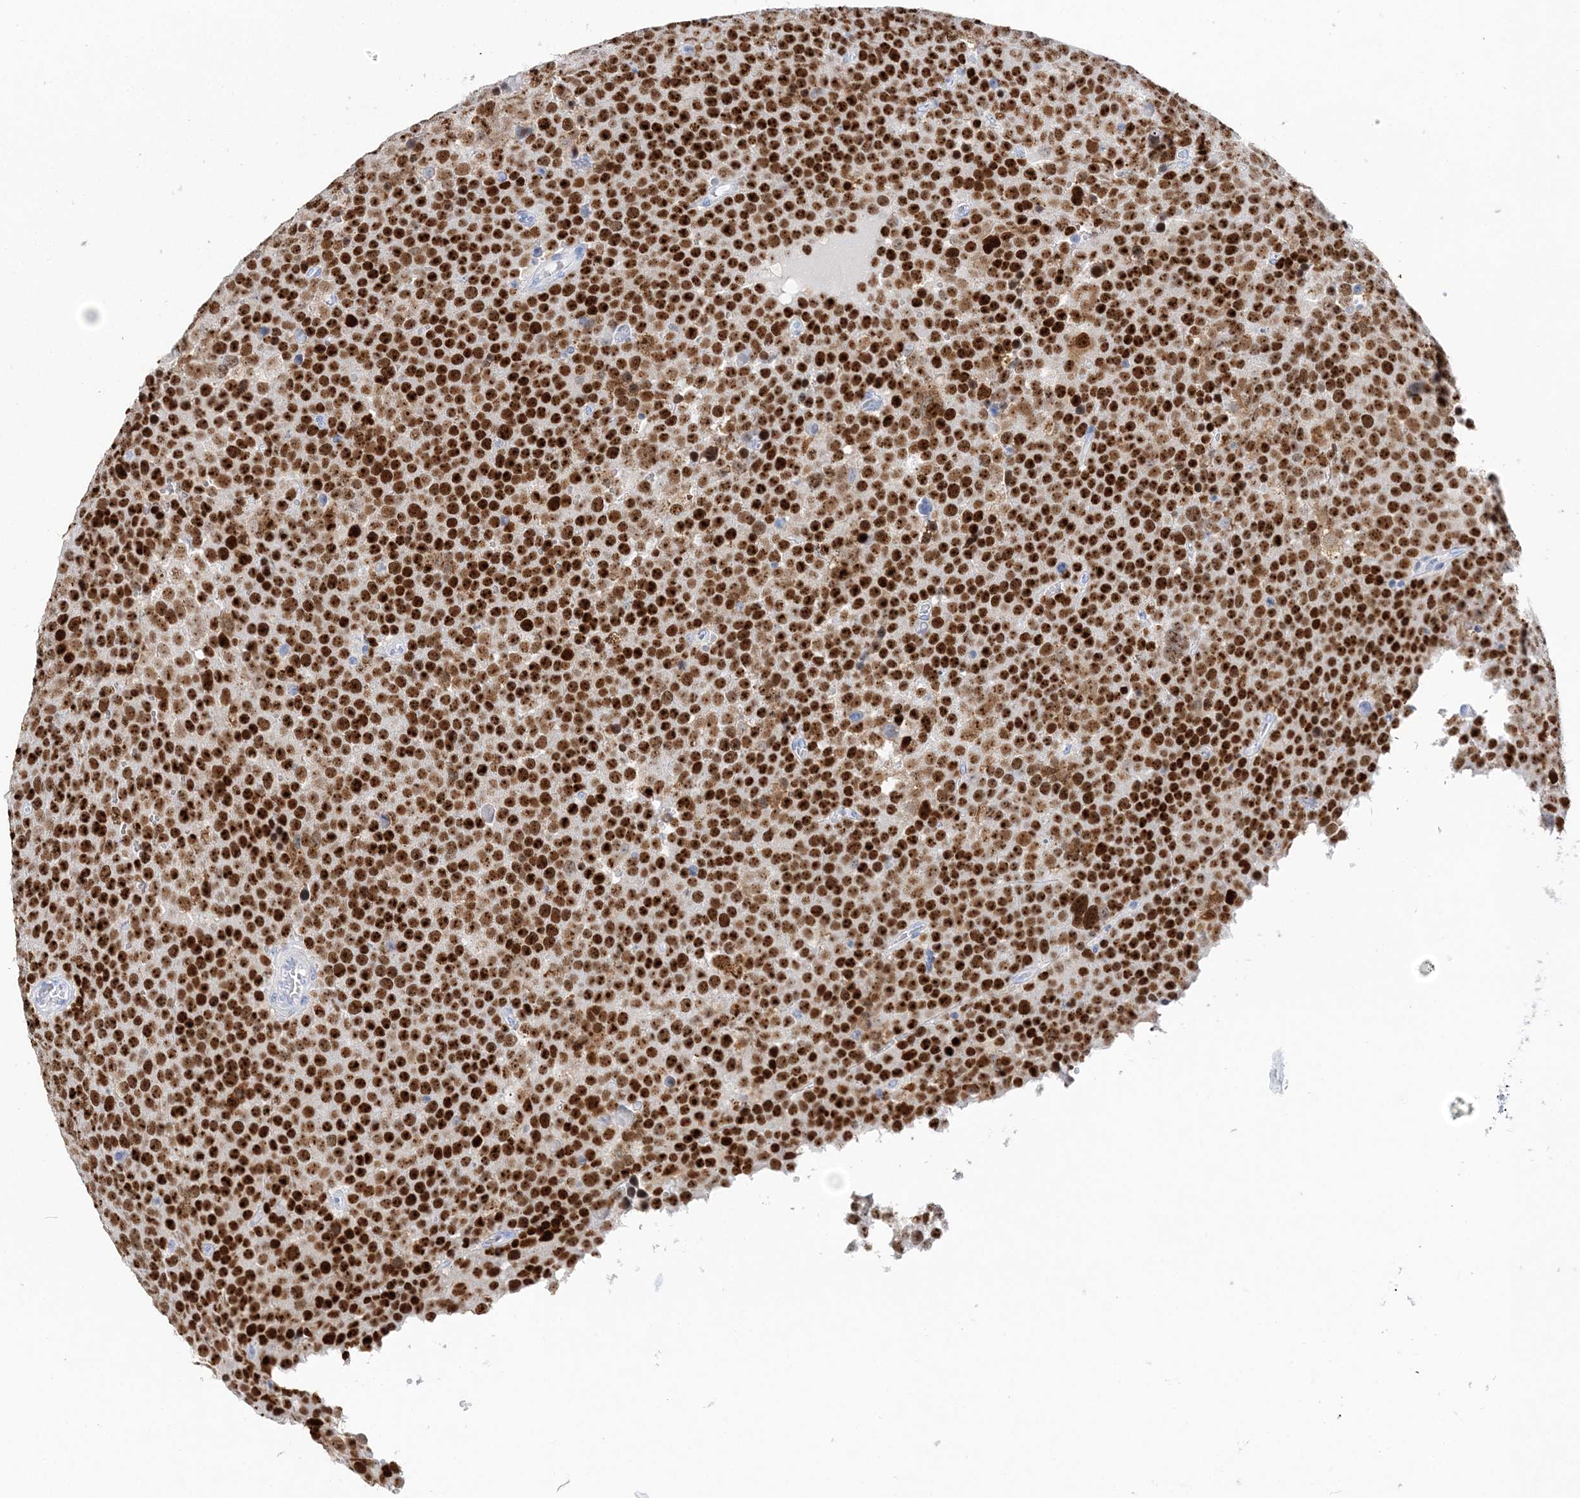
{"staining": {"intensity": "strong", "quantity": ">75%", "location": "nuclear"}, "tissue": "testis cancer", "cell_type": "Tumor cells", "image_type": "cancer", "snomed": [{"axis": "morphology", "description": "Seminoma, NOS"}, {"axis": "topography", "description": "Testis"}], "caption": "Immunohistochemistry (IHC) (DAB (3,3'-diaminobenzidine)) staining of human seminoma (testis) exhibits strong nuclear protein staining in about >75% of tumor cells.", "gene": "TSPYL6", "patient": {"sex": "male", "age": 71}}